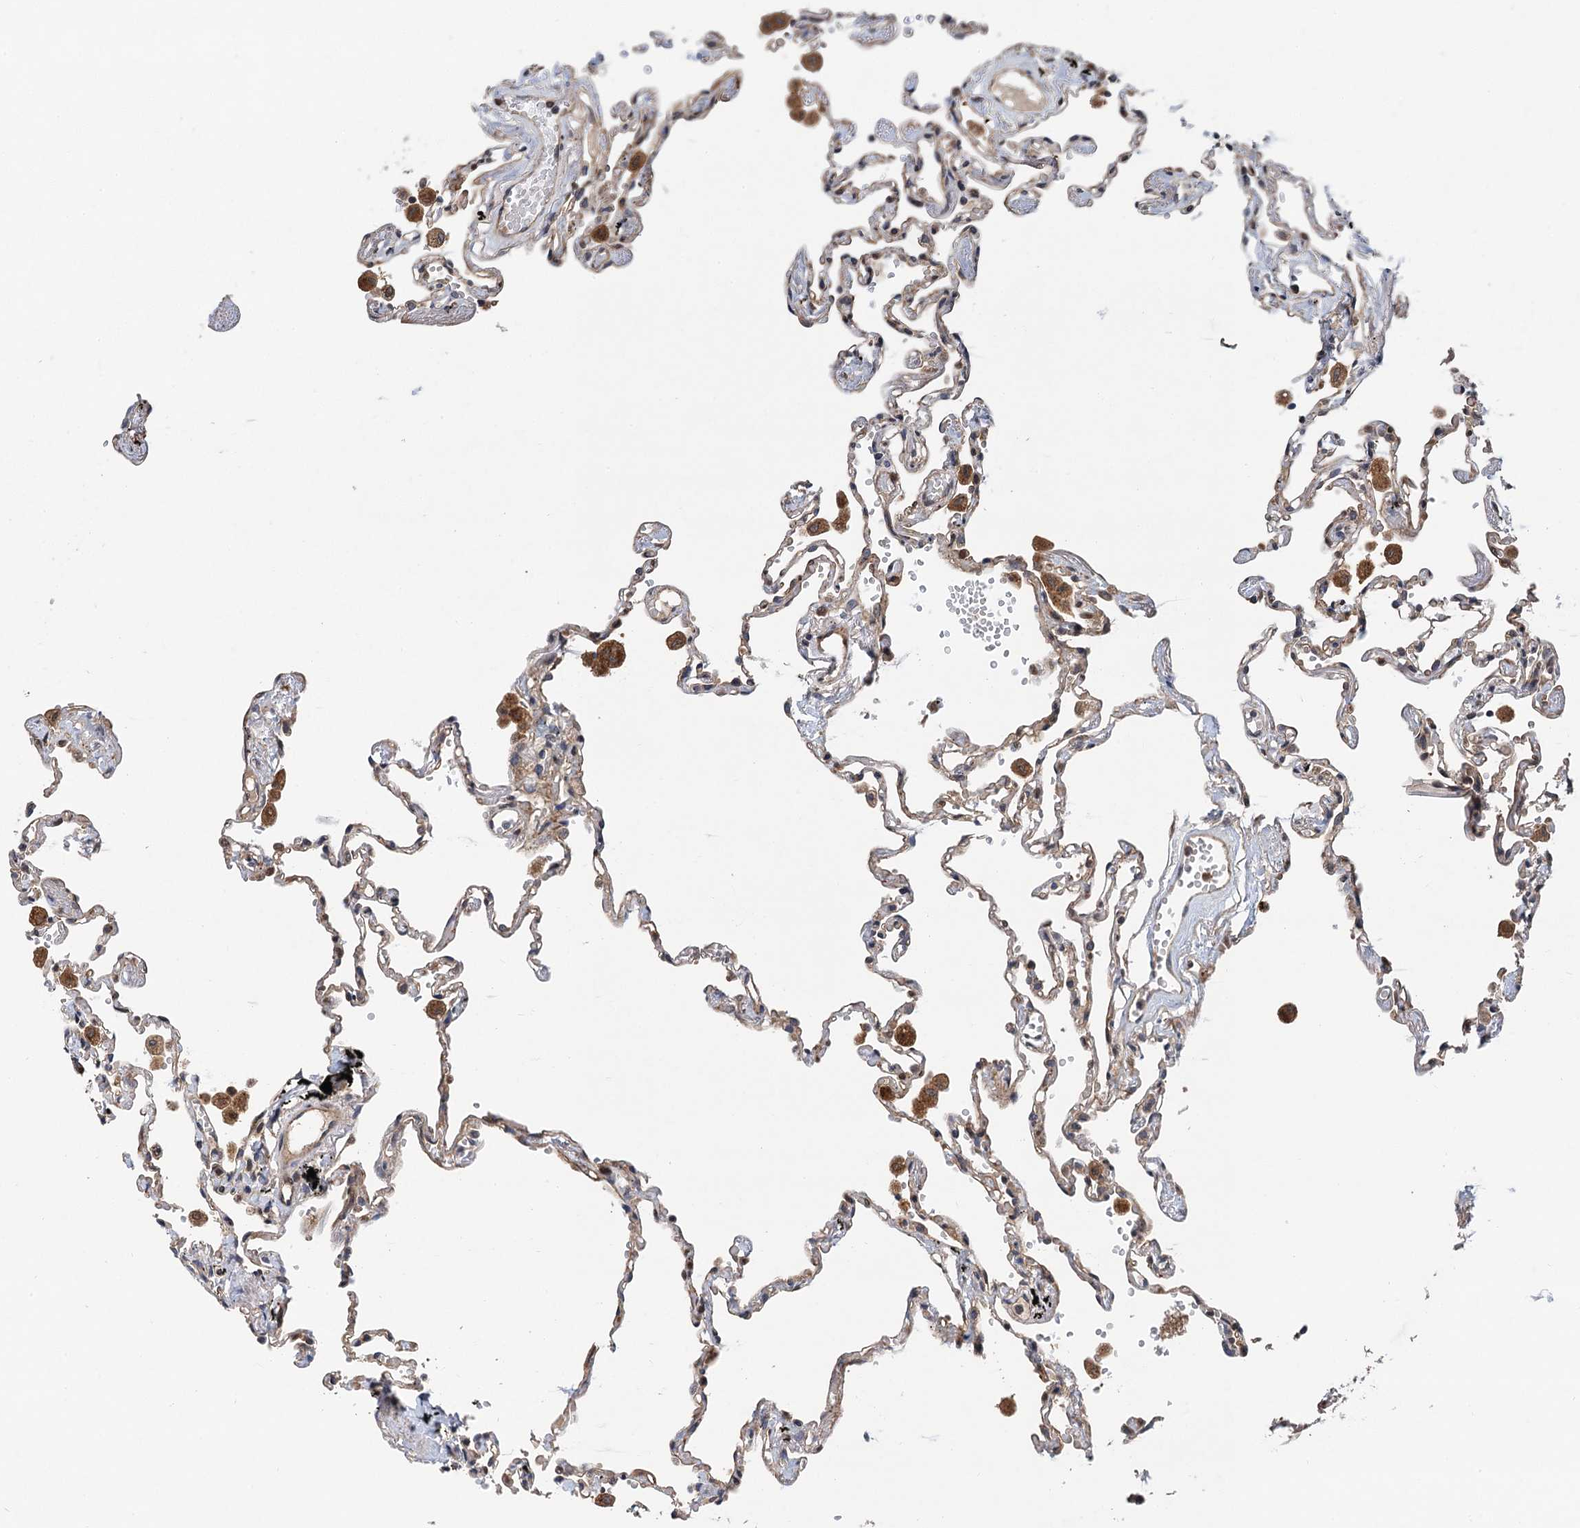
{"staining": {"intensity": "weak", "quantity": "25%-75%", "location": "cytoplasmic/membranous"}, "tissue": "lung", "cell_type": "Alveolar cells", "image_type": "normal", "snomed": [{"axis": "morphology", "description": "Normal tissue, NOS"}, {"axis": "topography", "description": "Lung"}], "caption": "Lung stained for a protein reveals weak cytoplasmic/membranous positivity in alveolar cells.", "gene": "NLRP10", "patient": {"sex": "female", "age": 67}}